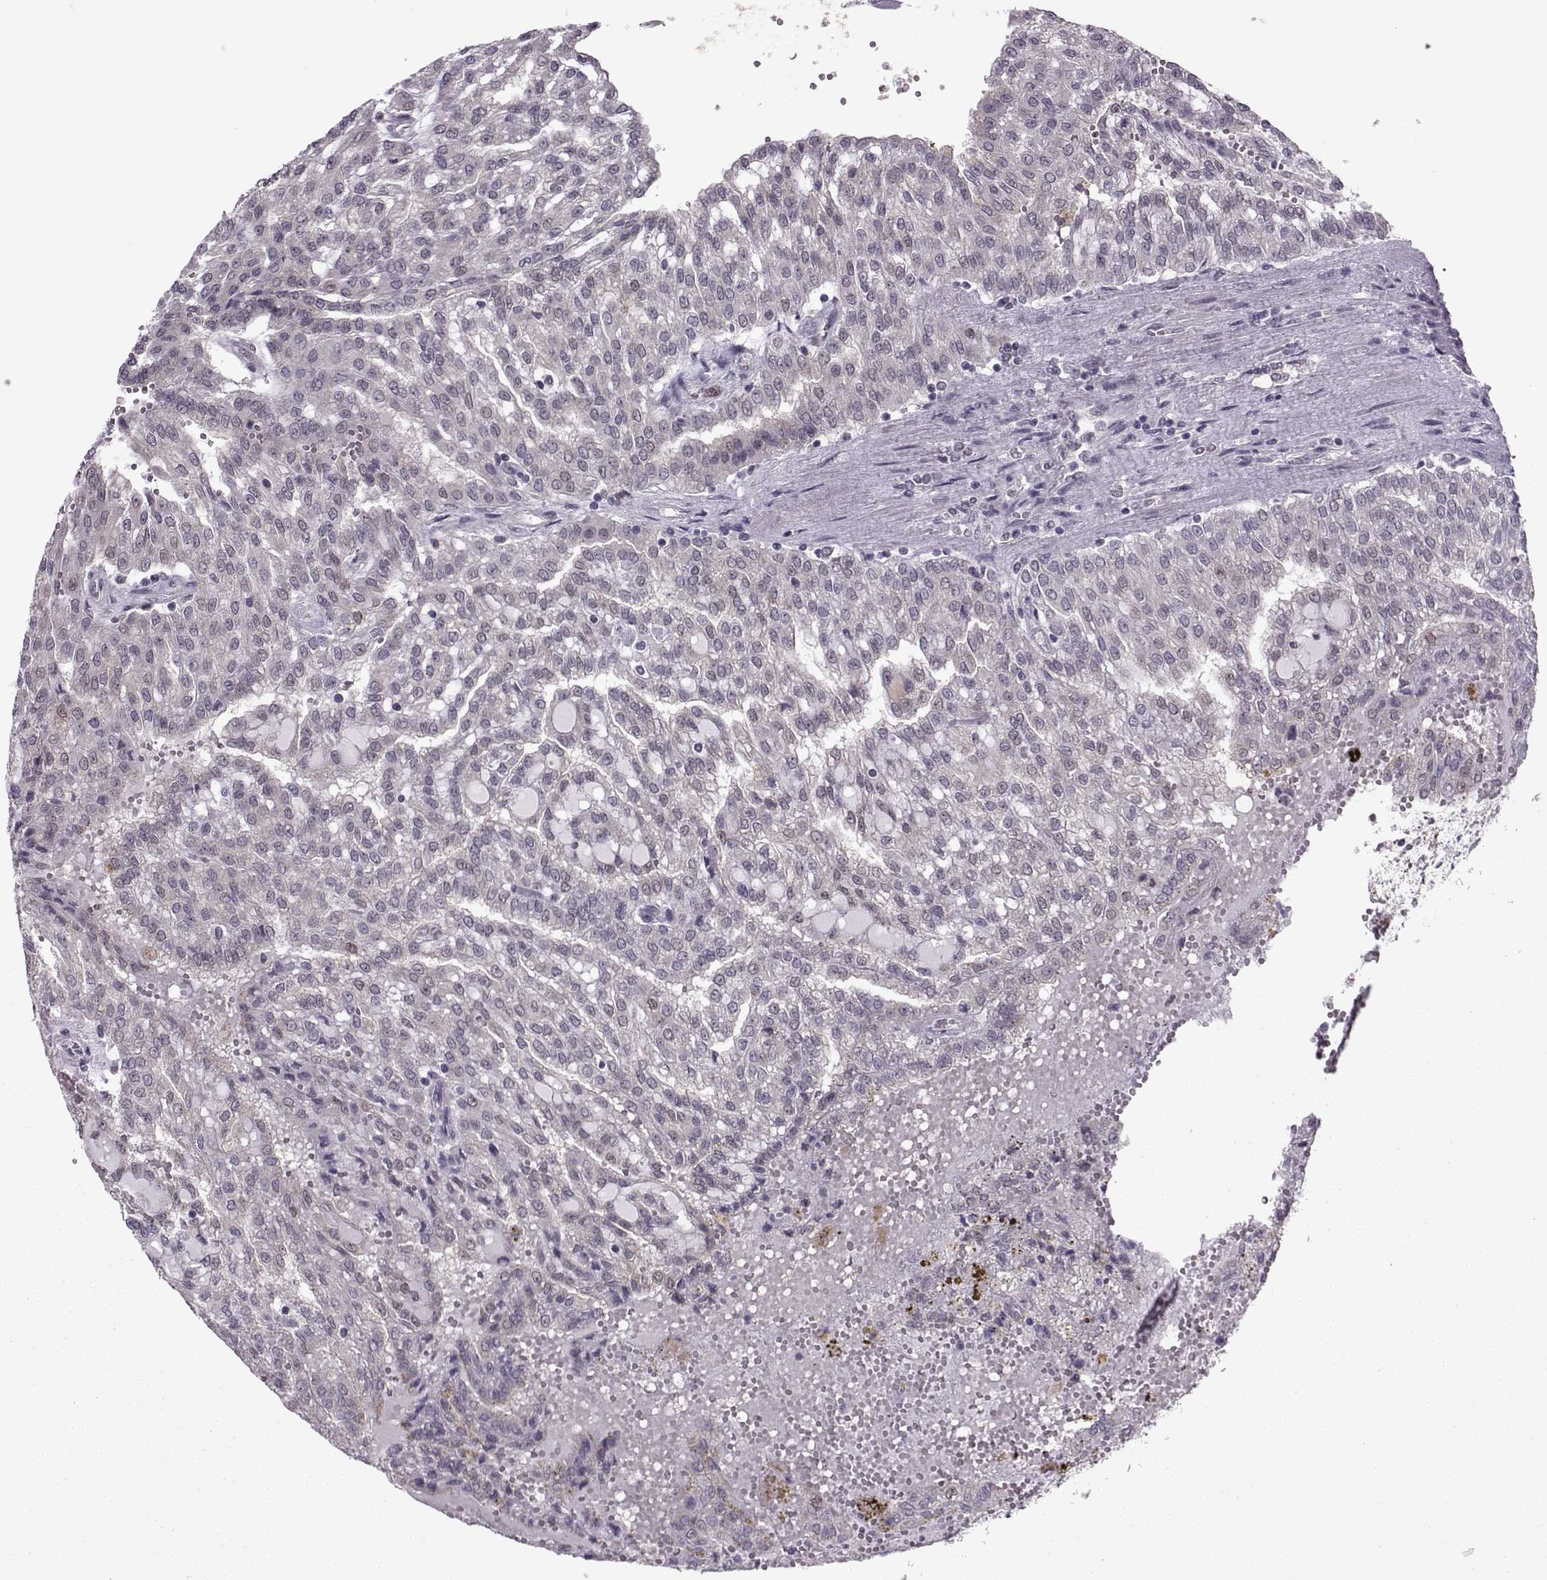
{"staining": {"intensity": "negative", "quantity": "none", "location": "none"}, "tissue": "renal cancer", "cell_type": "Tumor cells", "image_type": "cancer", "snomed": [{"axis": "morphology", "description": "Adenocarcinoma, NOS"}, {"axis": "topography", "description": "Kidney"}], "caption": "Immunohistochemistry (IHC) of adenocarcinoma (renal) displays no positivity in tumor cells.", "gene": "CDK4", "patient": {"sex": "male", "age": 63}}